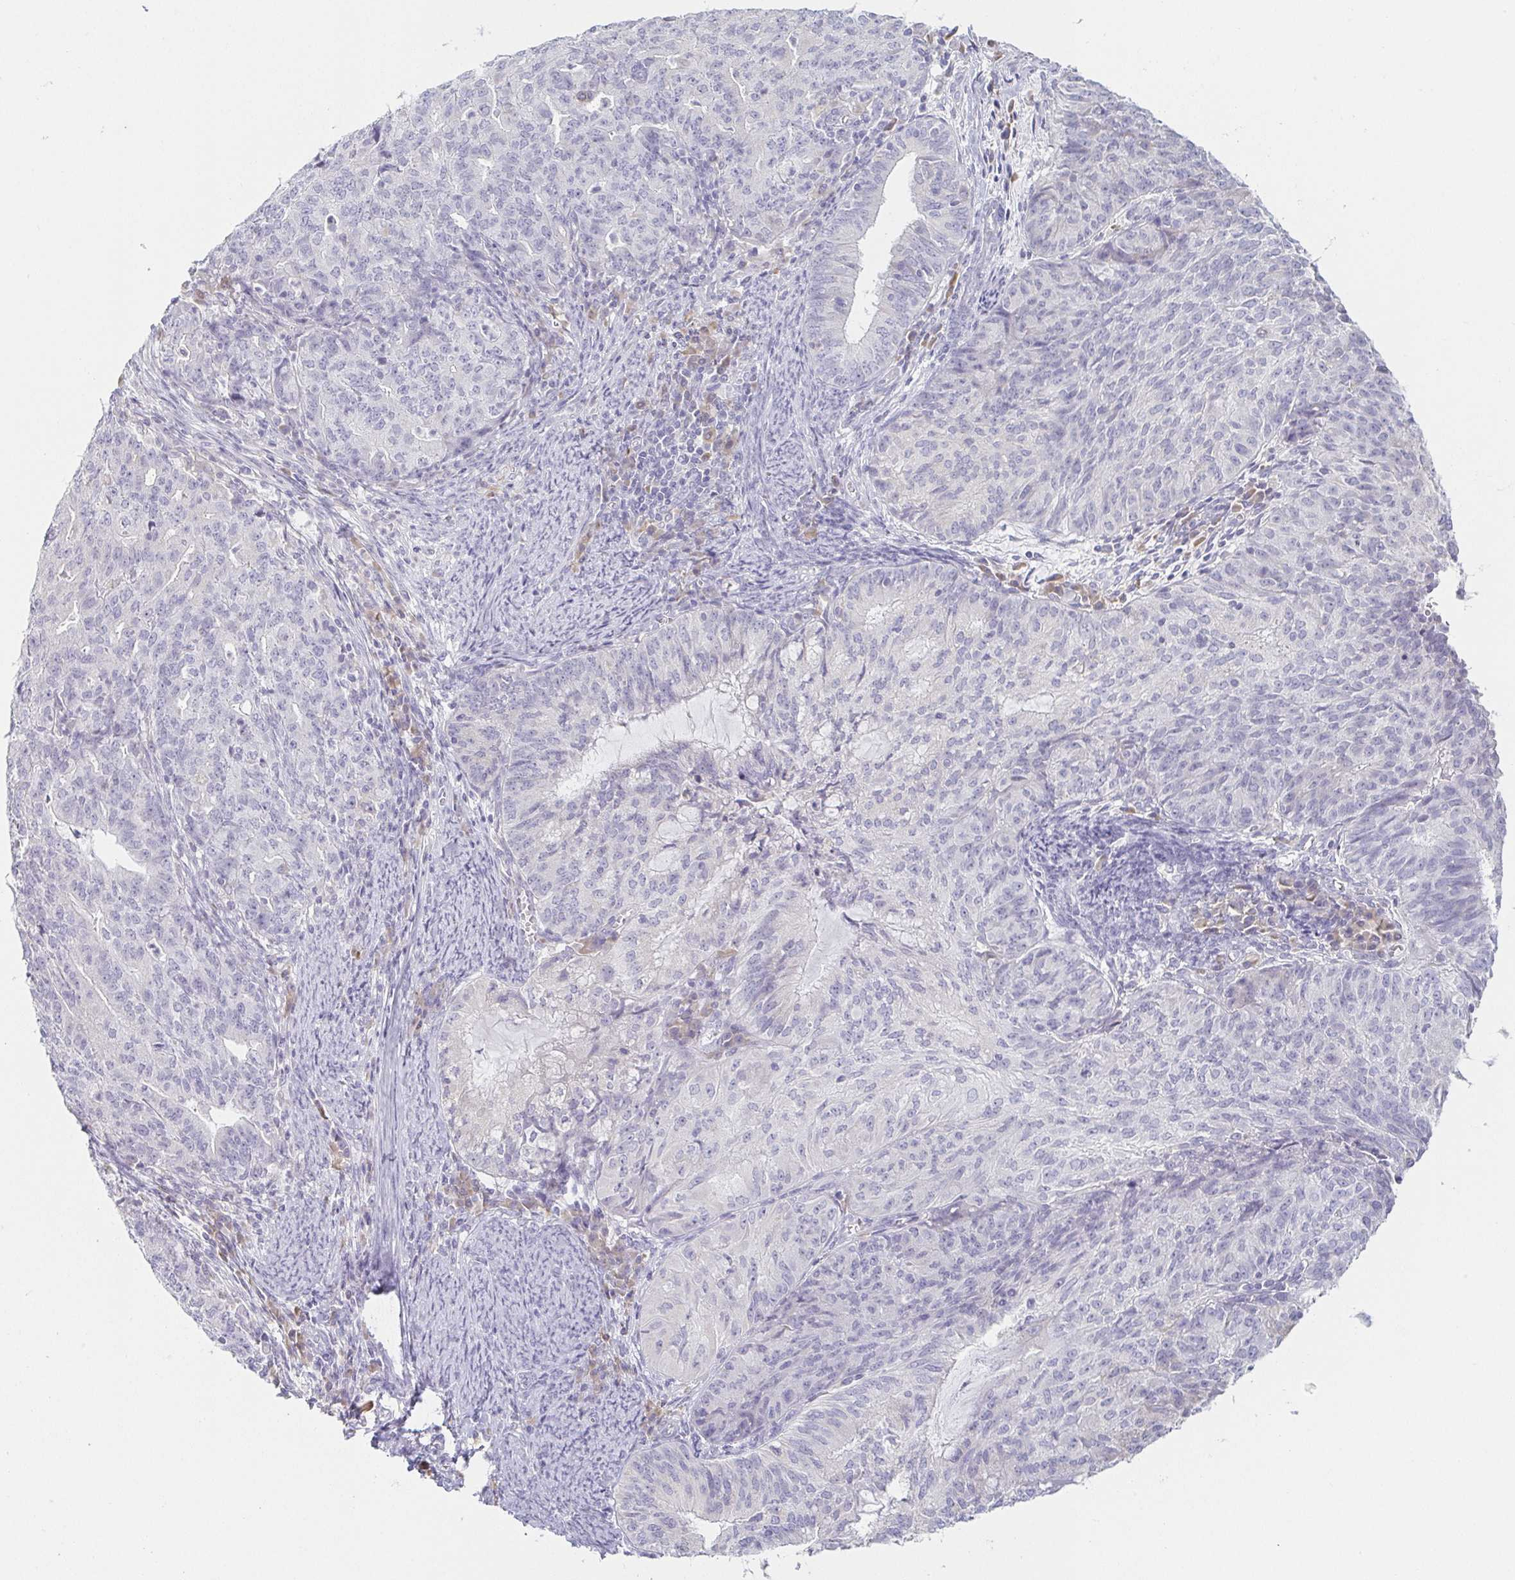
{"staining": {"intensity": "negative", "quantity": "none", "location": "none"}, "tissue": "endometrial cancer", "cell_type": "Tumor cells", "image_type": "cancer", "snomed": [{"axis": "morphology", "description": "Adenocarcinoma, NOS"}, {"axis": "topography", "description": "Endometrium"}], "caption": "Immunohistochemistry image of human adenocarcinoma (endometrial) stained for a protein (brown), which displays no staining in tumor cells.", "gene": "PRR27", "patient": {"sex": "female", "age": 82}}